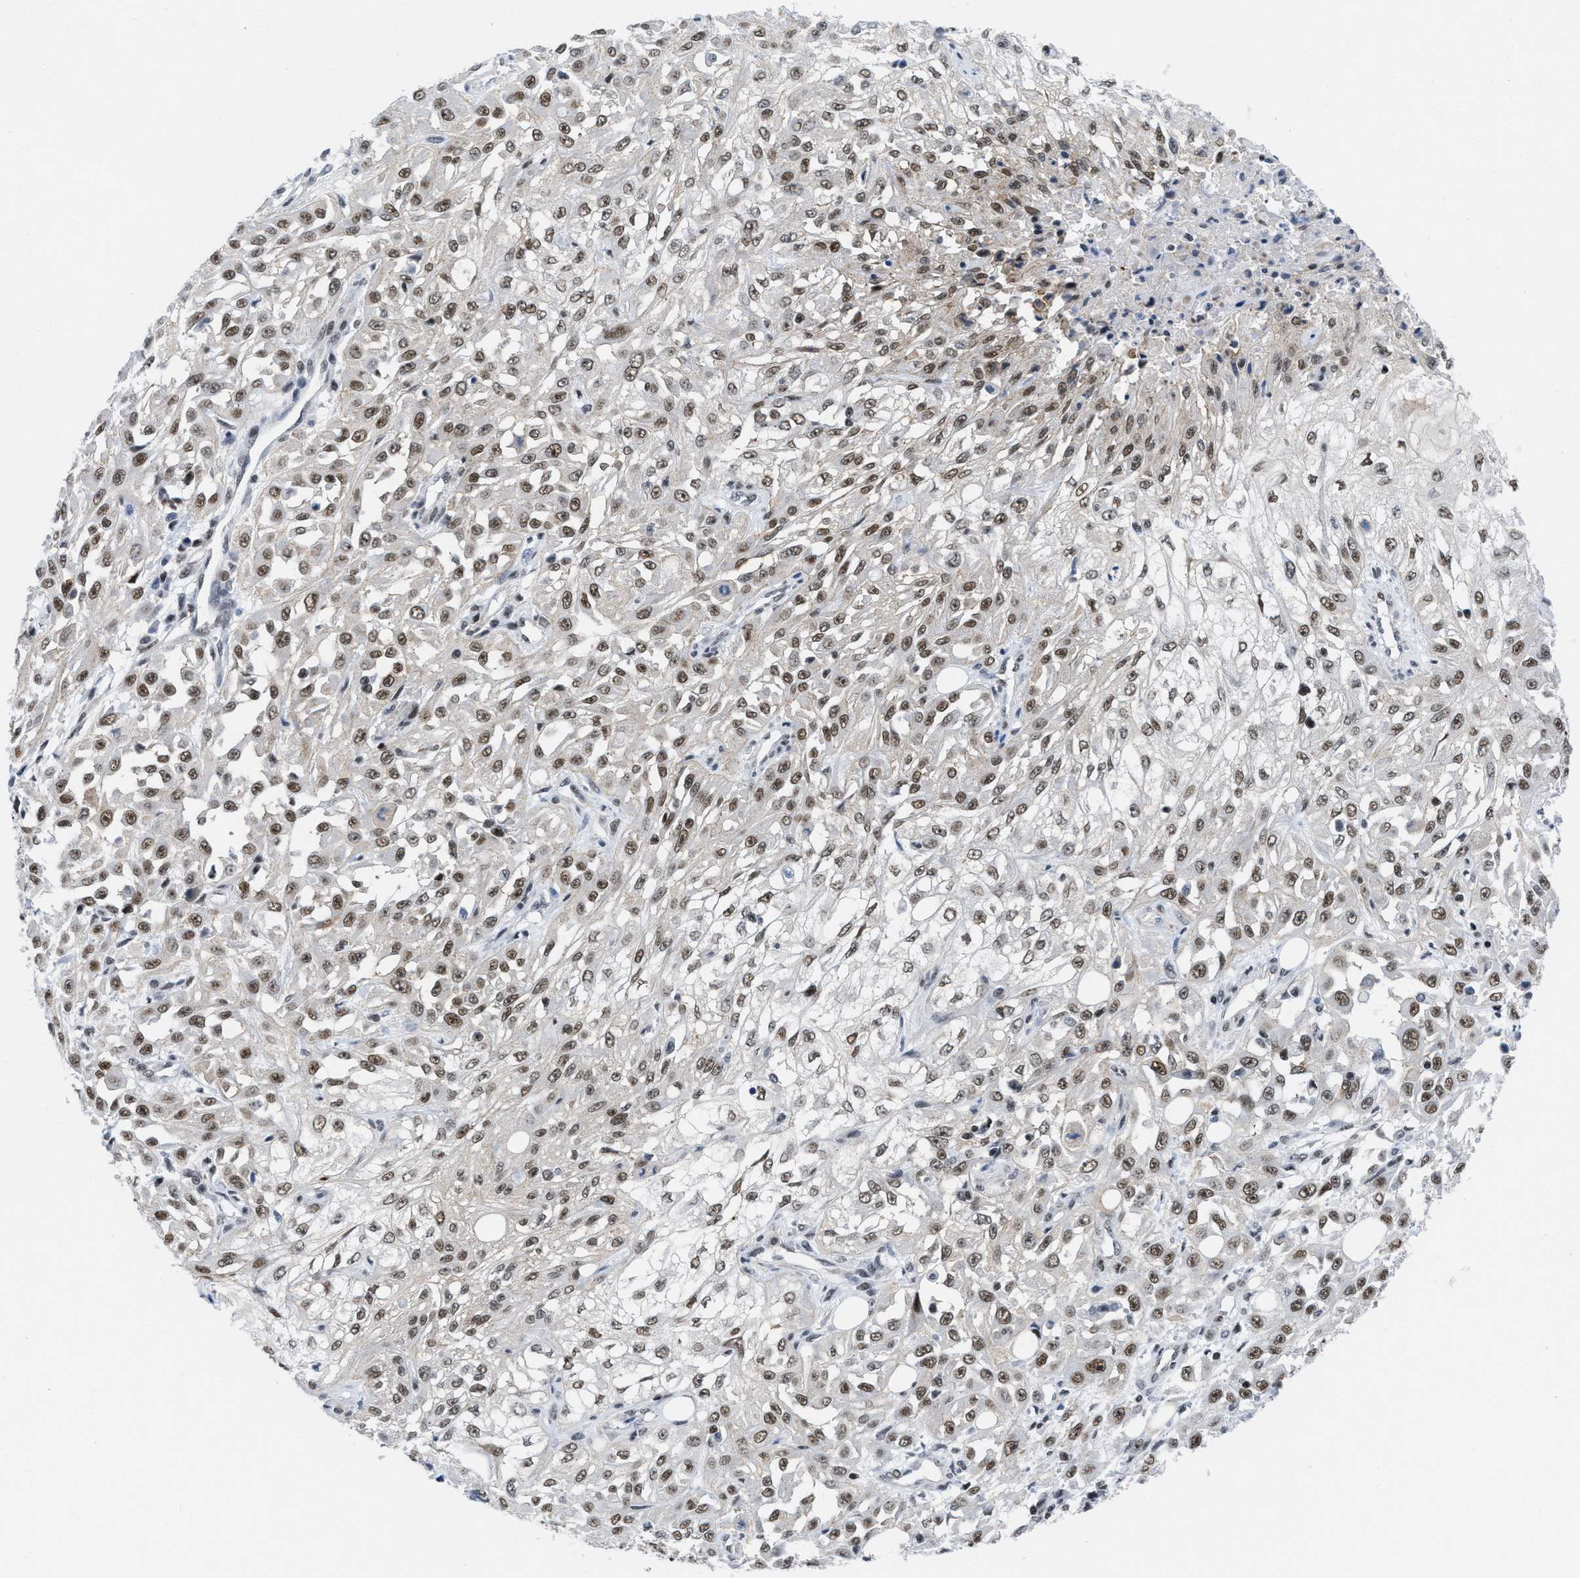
{"staining": {"intensity": "moderate", "quantity": ">75%", "location": "nuclear"}, "tissue": "skin cancer", "cell_type": "Tumor cells", "image_type": "cancer", "snomed": [{"axis": "morphology", "description": "Squamous cell carcinoma, NOS"}, {"axis": "morphology", "description": "Squamous cell carcinoma, metastatic, NOS"}, {"axis": "topography", "description": "Skin"}, {"axis": "topography", "description": "Lymph node"}], "caption": "Immunohistochemical staining of metastatic squamous cell carcinoma (skin) demonstrates moderate nuclear protein staining in approximately >75% of tumor cells.", "gene": "MIER1", "patient": {"sex": "male", "age": 75}}